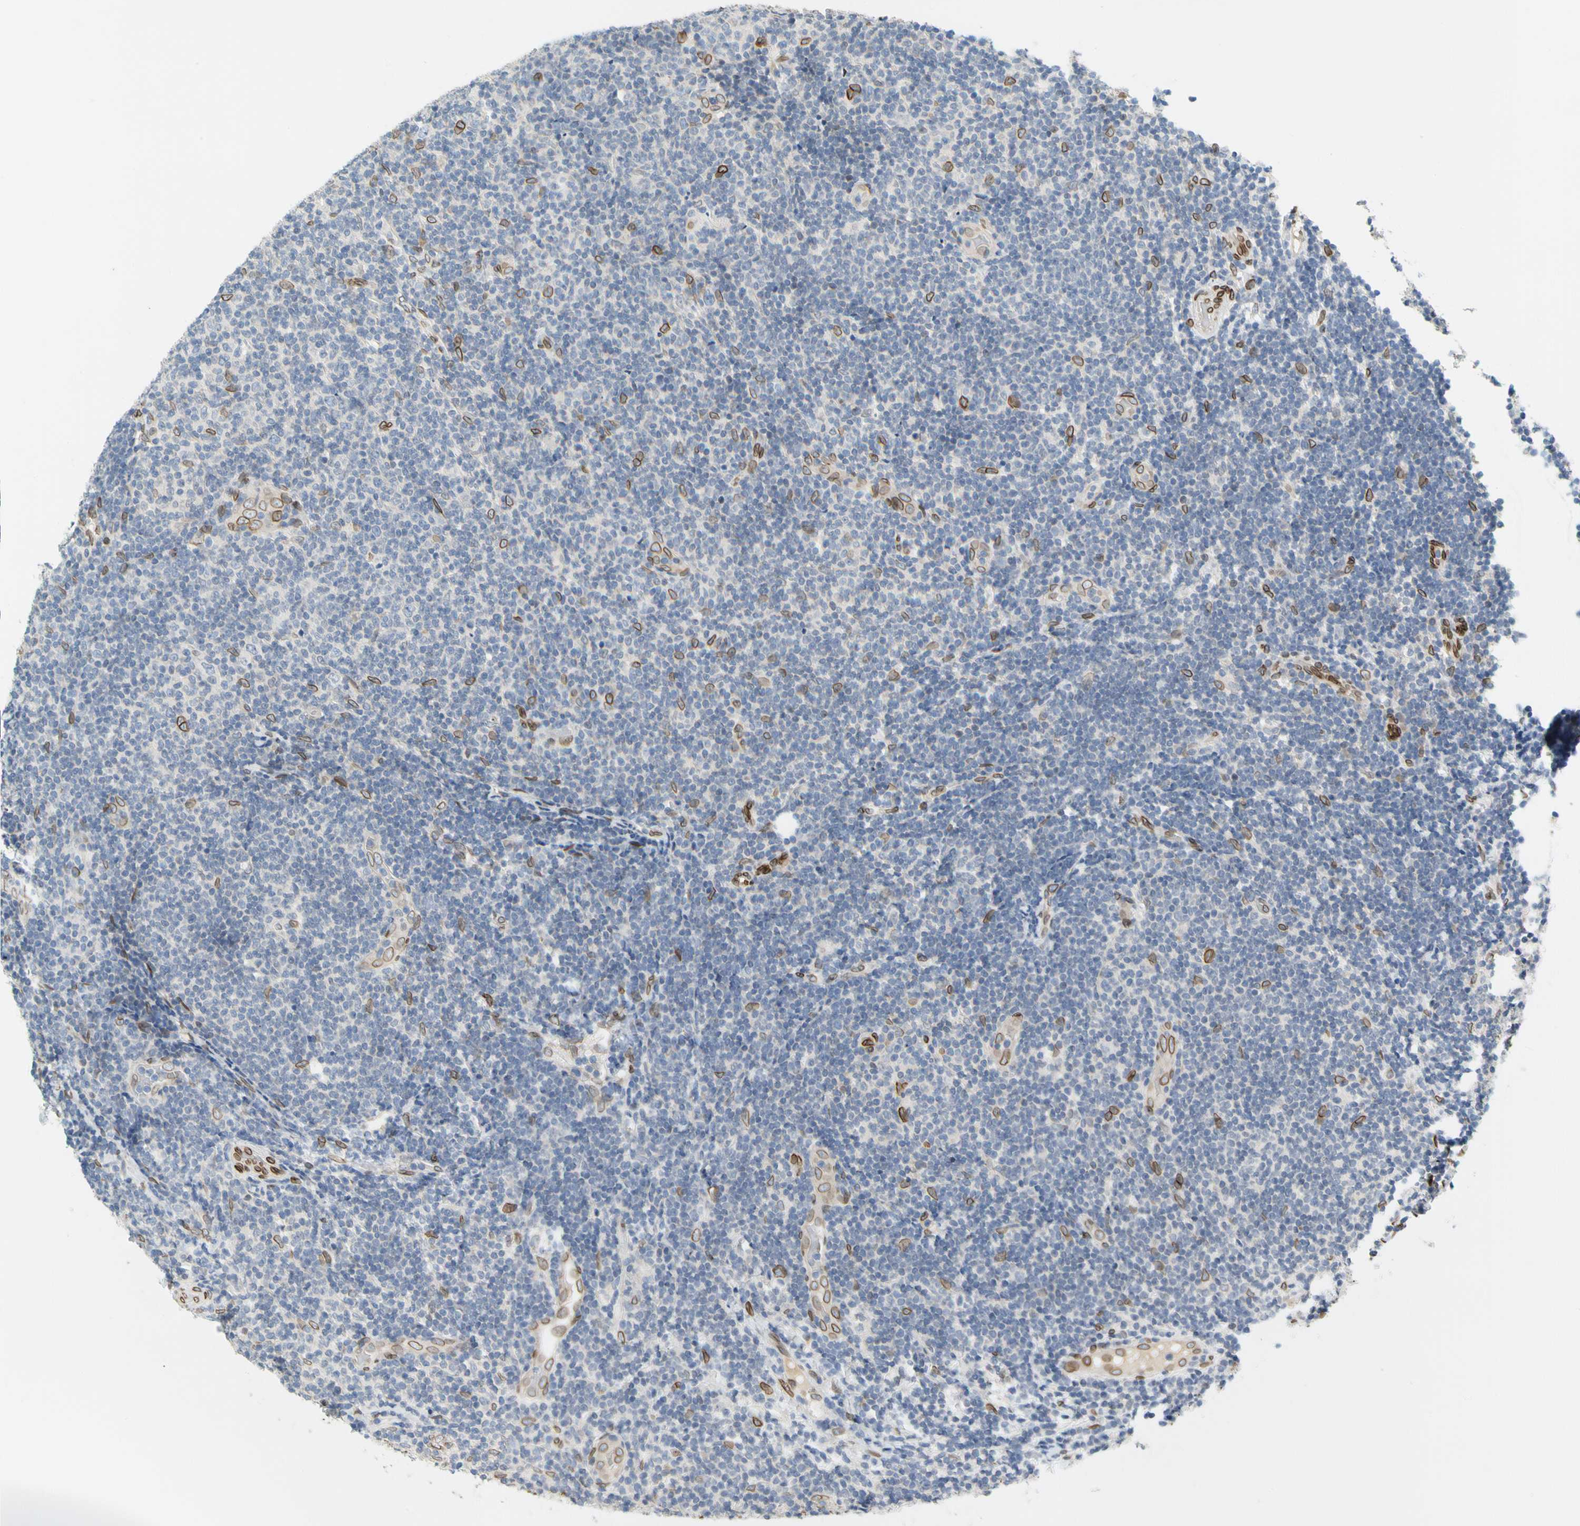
{"staining": {"intensity": "negative", "quantity": "none", "location": "none"}, "tissue": "lymphoma", "cell_type": "Tumor cells", "image_type": "cancer", "snomed": [{"axis": "morphology", "description": "Malignant lymphoma, non-Hodgkin's type, Low grade"}, {"axis": "topography", "description": "Lymph node"}], "caption": "Protein analysis of malignant lymphoma, non-Hodgkin's type (low-grade) shows no significant expression in tumor cells.", "gene": "SUN1", "patient": {"sex": "male", "age": 83}}